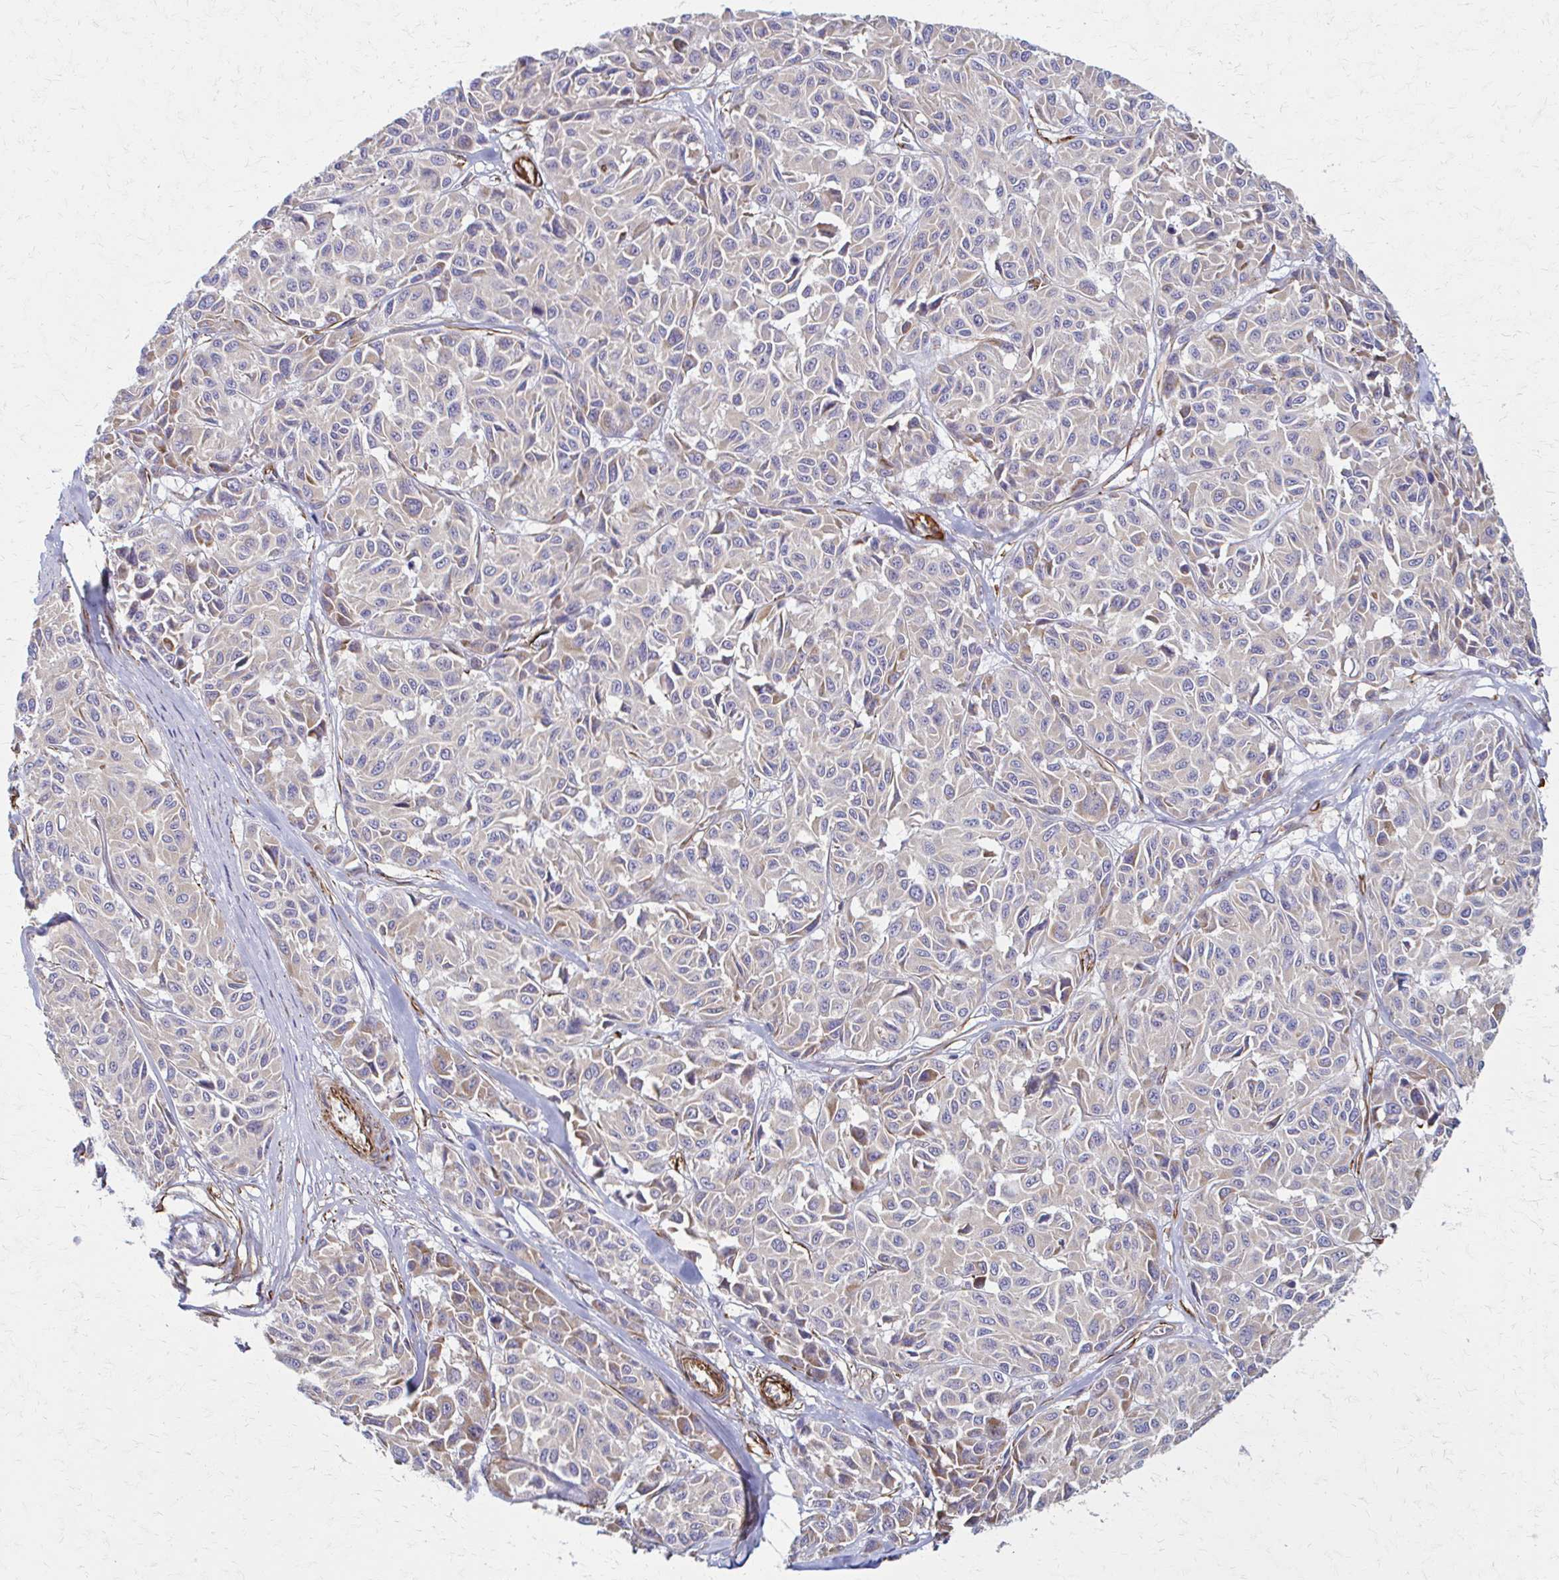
{"staining": {"intensity": "negative", "quantity": "none", "location": "none"}, "tissue": "melanoma", "cell_type": "Tumor cells", "image_type": "cancer", "snomed": [{"axis": "morphology", "description": "Malignant melanoma, NOS"}, {"axis": "topography", "description": "Skin"}], "caption": "A high-resolution image shows immunohistochemistry staining of malignant melanoma, which displays no significant expression in tumor cells.", "gene": "TIMMDC1", "patient": {"sex": "female", "age": 66}}